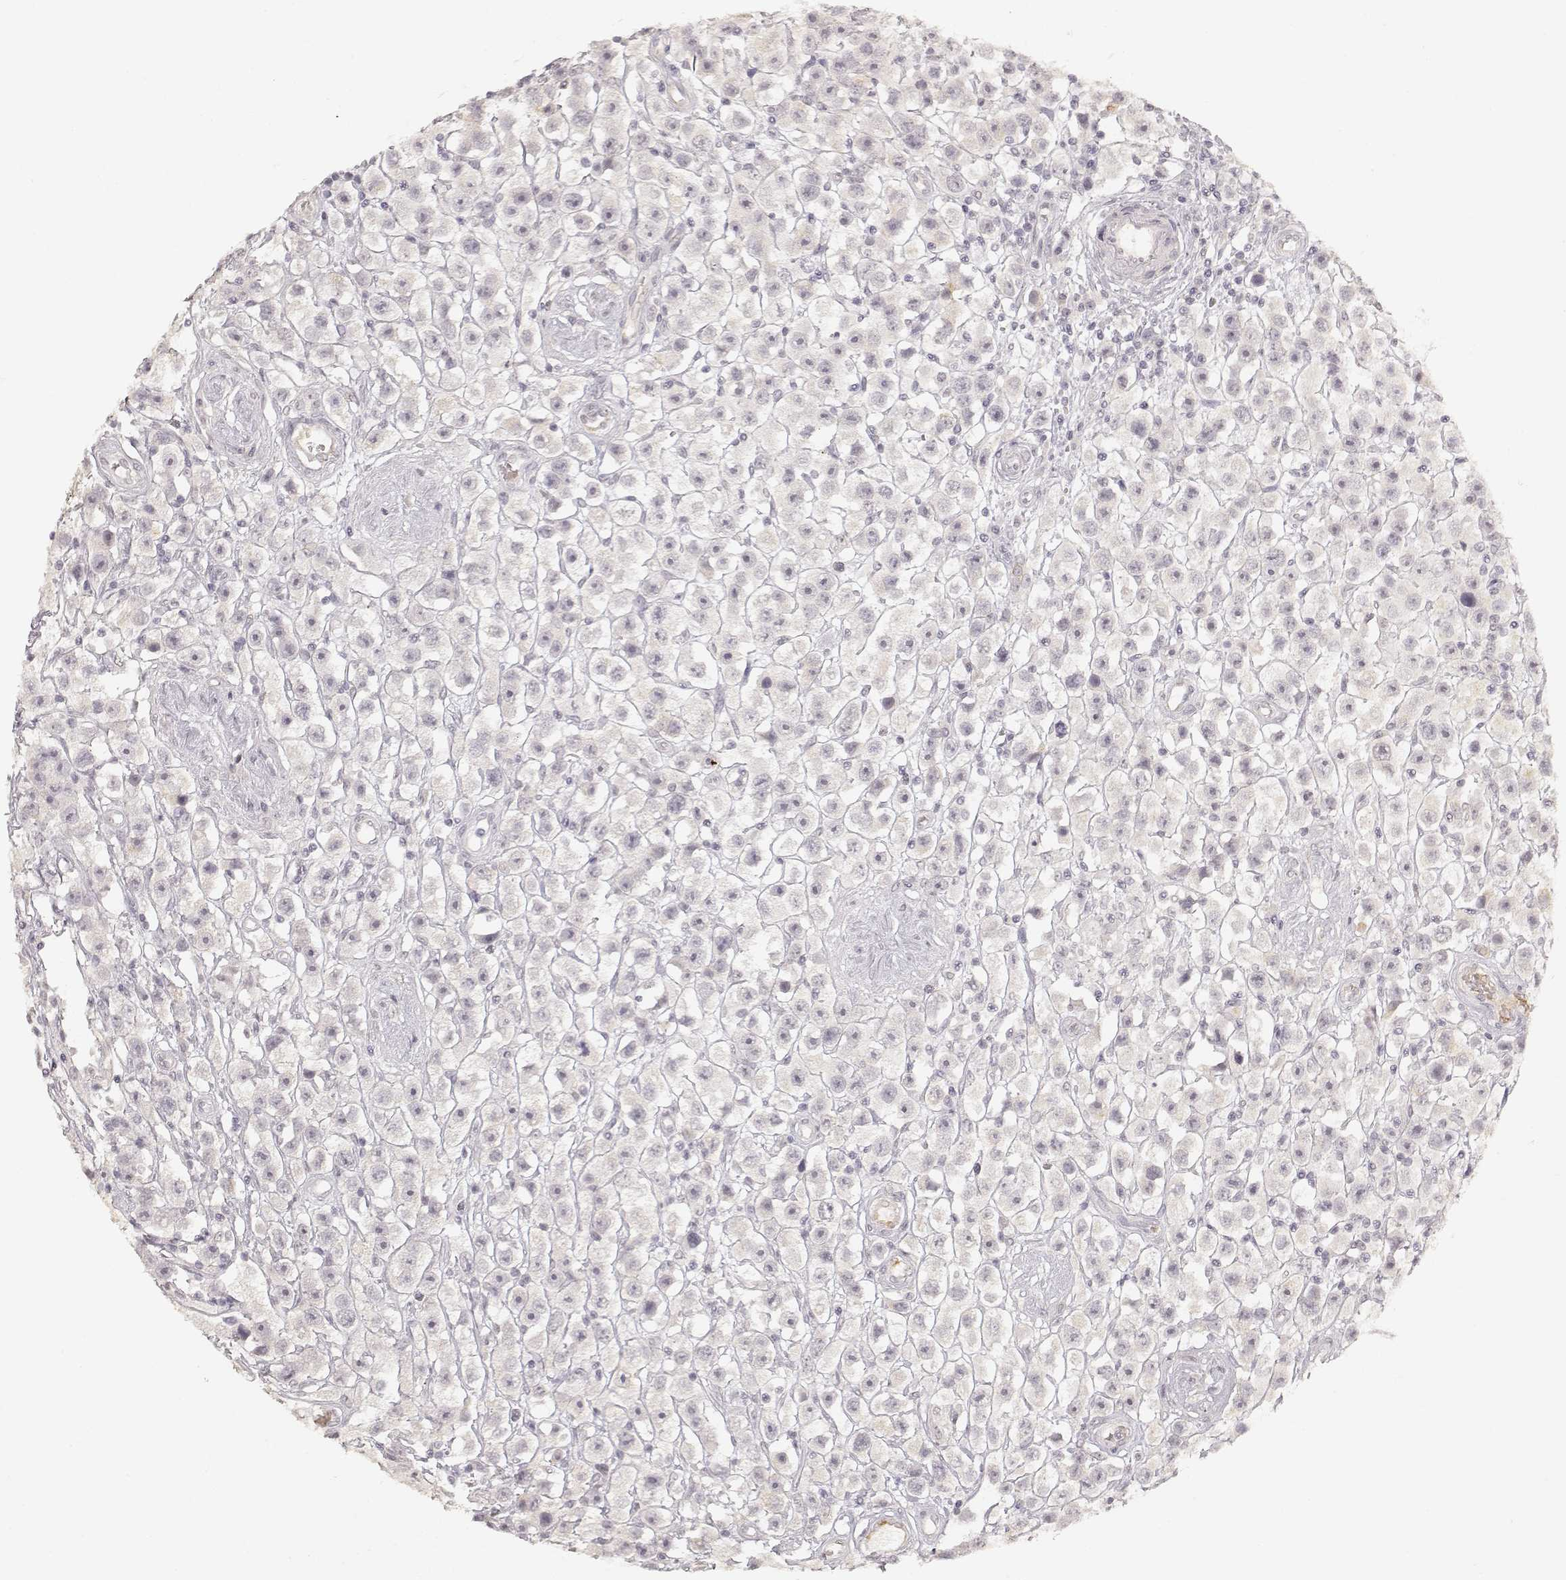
{"staining": {"intensity": "negative", "quantity": "none", "location": "none"}, "tissue": "testis cancer", "cell_type": "Tumor cells", "image_type": "cancer", "snomed": [{"axis": "morphology", "description": "Seminoma, NOS"}, {"axis": "topography", "description": "Testis"}], "caption": "Testis seminoma was stained to show a protein in brown. There is no significant positivity in tumor cells. The staining was performed using DAB to visualize the protein expression in brown, while the nuclei were stained in blue with hematoxylin (Magnification: 20x).", "gene": "LAMC2", "patient": {"sex": "male", "age": 45}}